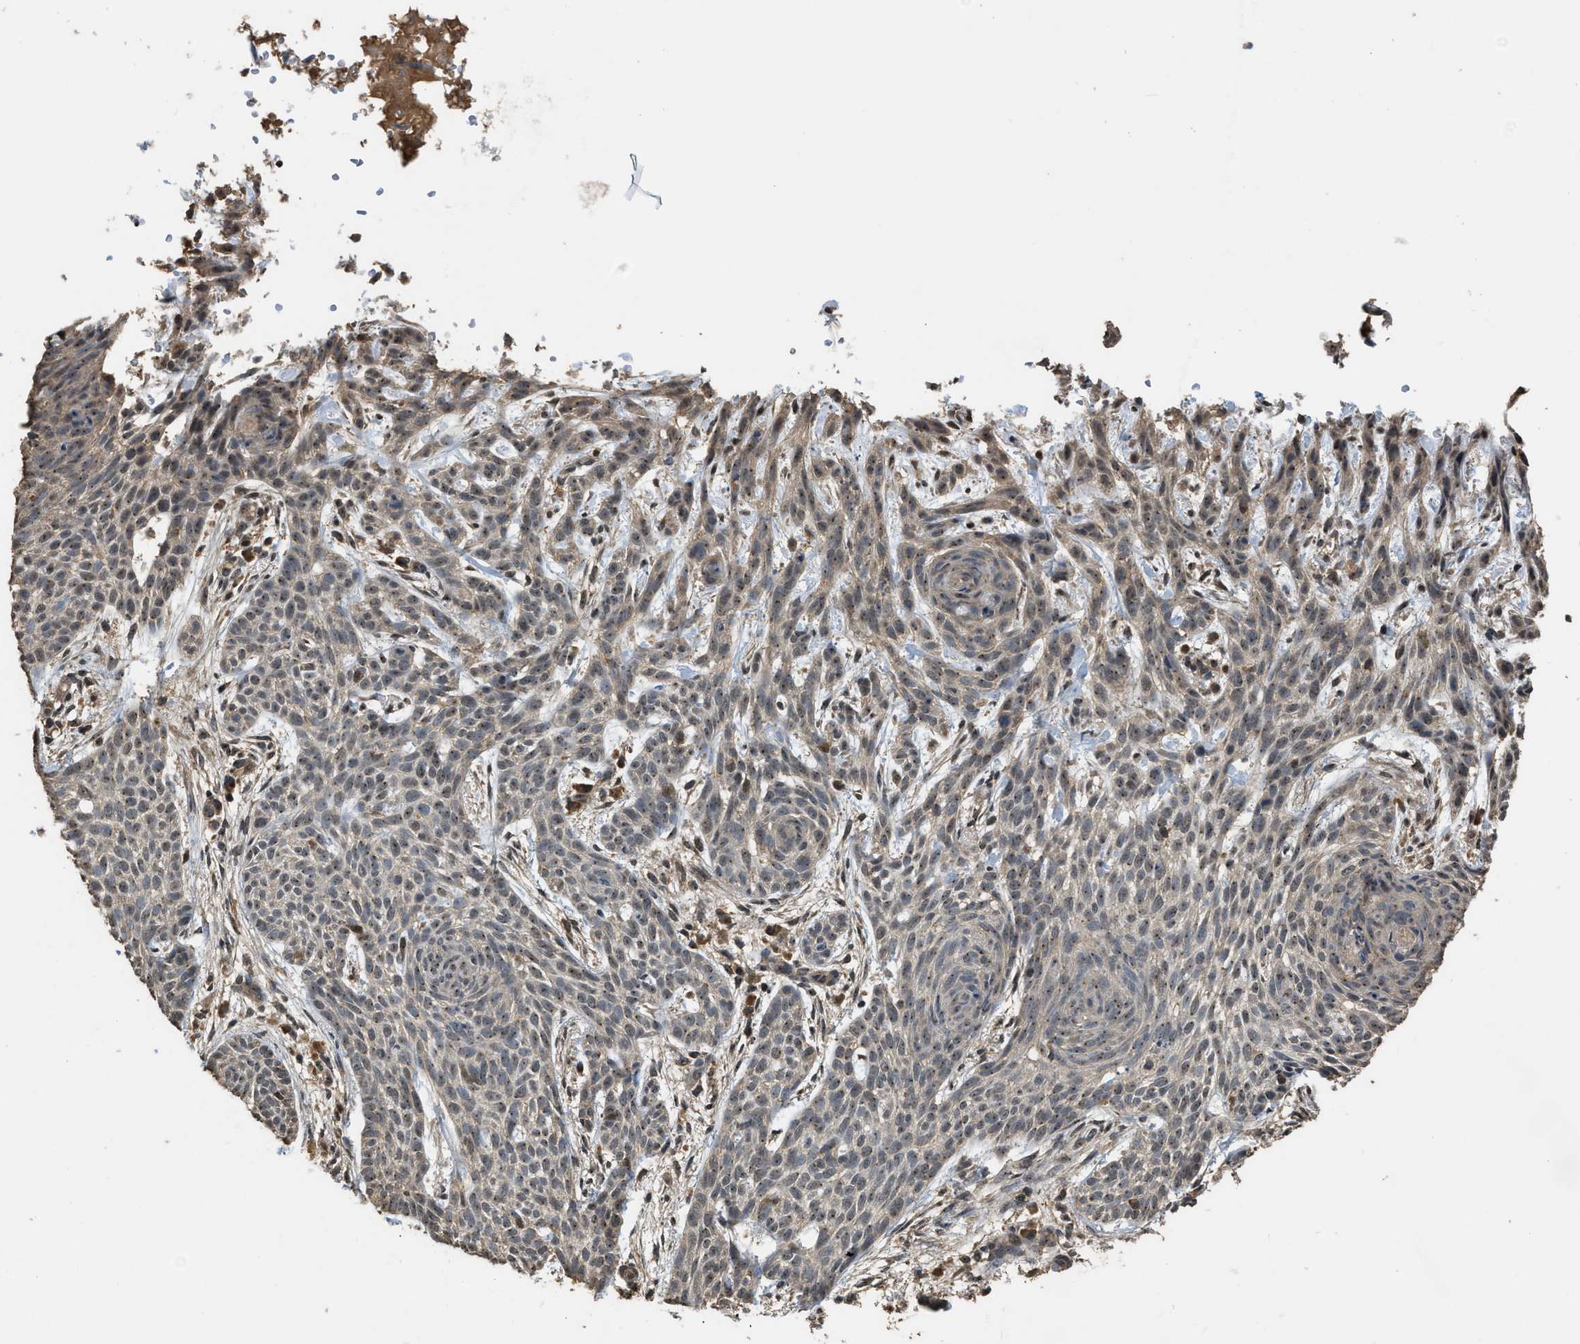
{"staining": {"intensity": "weak", "quantity": ">75%", "location": "nuclear"}, "tissue": "skin cancer", "cell_type": "Tumor cells", "image_type": "cancer", "snomed": [{"axis": "morphology", "description": "Basal cell carcinoma"}, {"axis": "topography", "description": "Skin"}], "caption": "Protein expression analysis of skin cancer (basal cell carcinoma) exhibits weak nuclear staining in about >75% of tumor cells.", "gene": "DENND6B", "patient": {"sex": "female", "age": 59}}